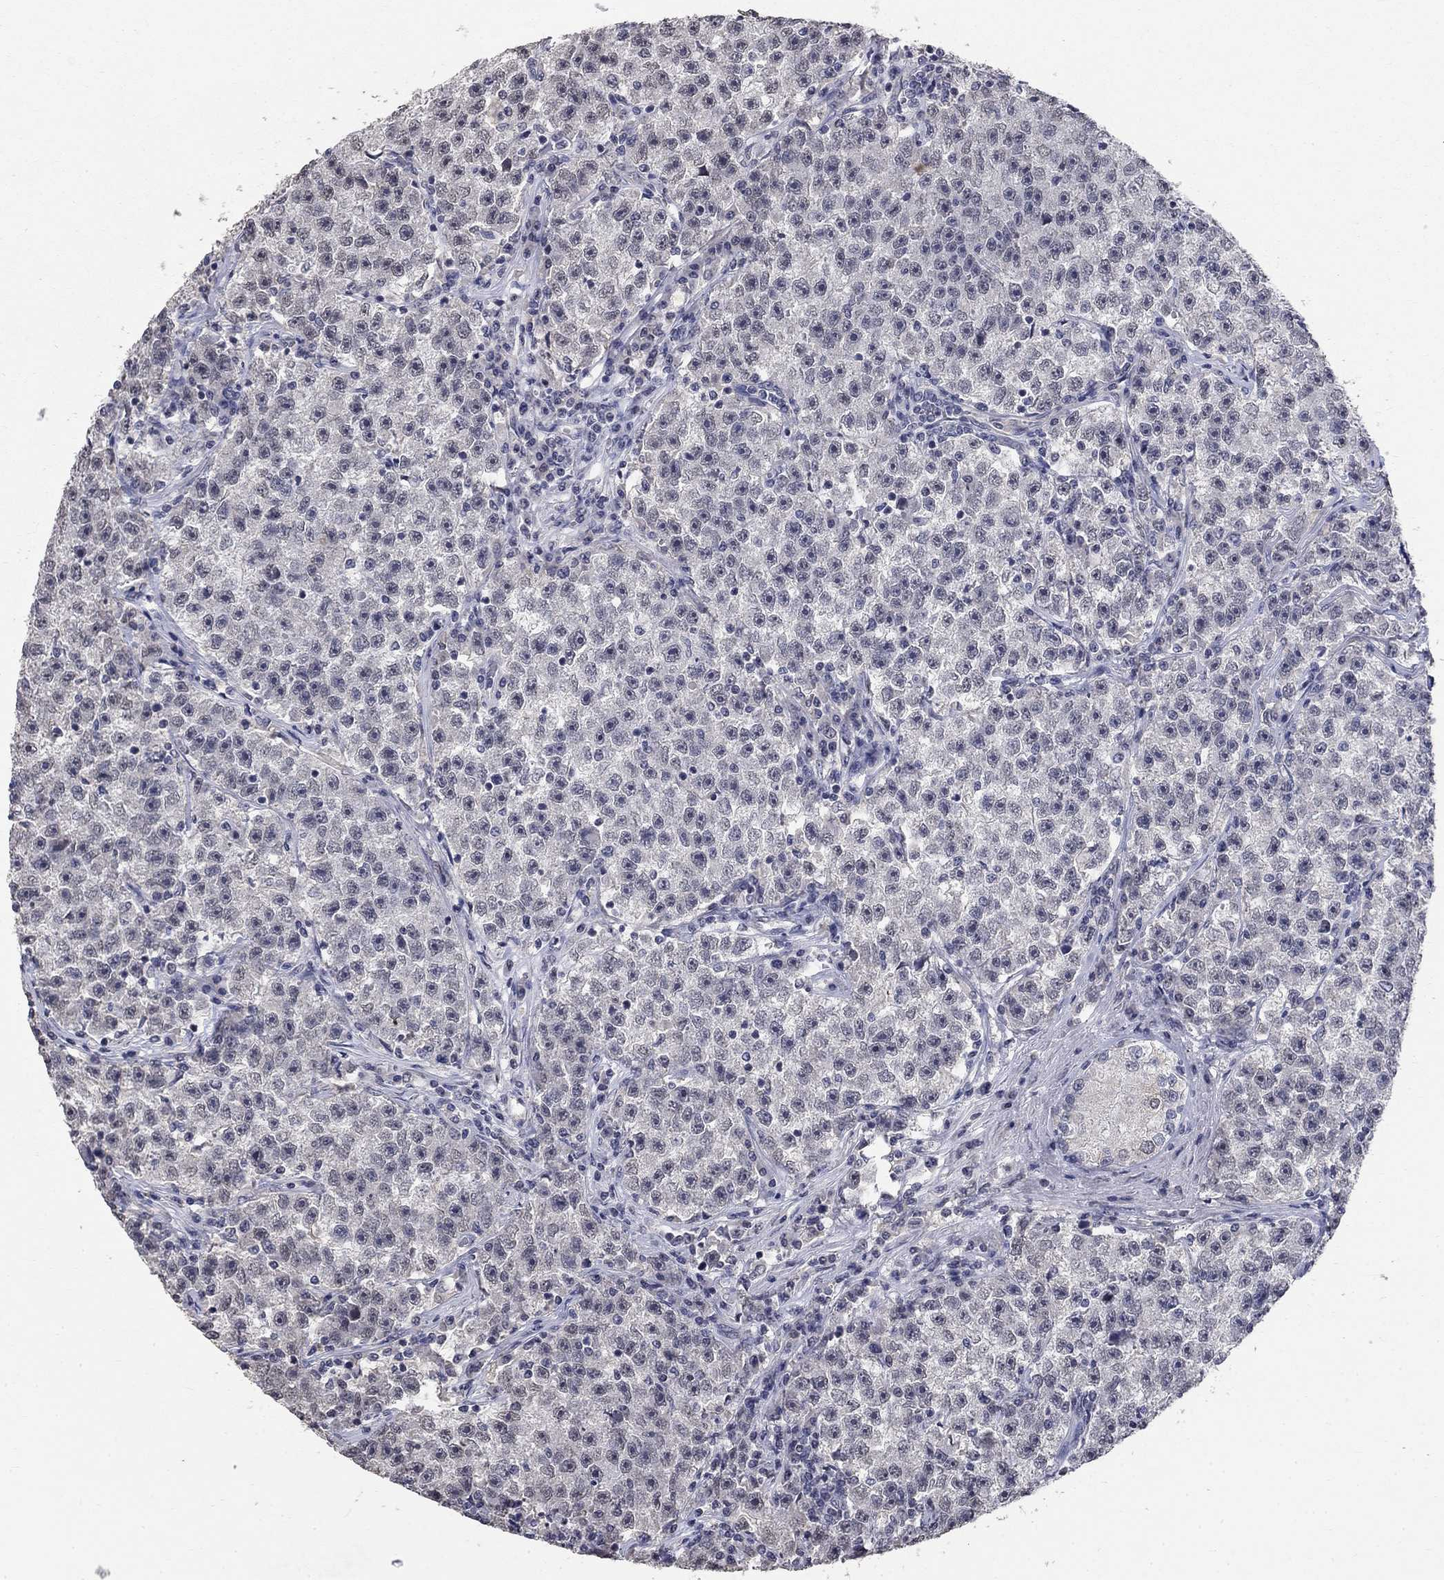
{"staining": {"intensity": "negative", "quantity": "none", "location": "none"}, "tissue": "testis cancer", "cell_type": "Tumor cells", "image_type": "cancer", "snomed": [{"axis": "morphology", "description": "Seminoma, NOS"}, {"axis": "topography", "description": "Testis"}], "caption": "Immunohistochemistry of testis cancer (seminoma) shows no expression in tumor cells.", "gene": "SPATA33", "patient": {"sex": "male", "age": 22}}